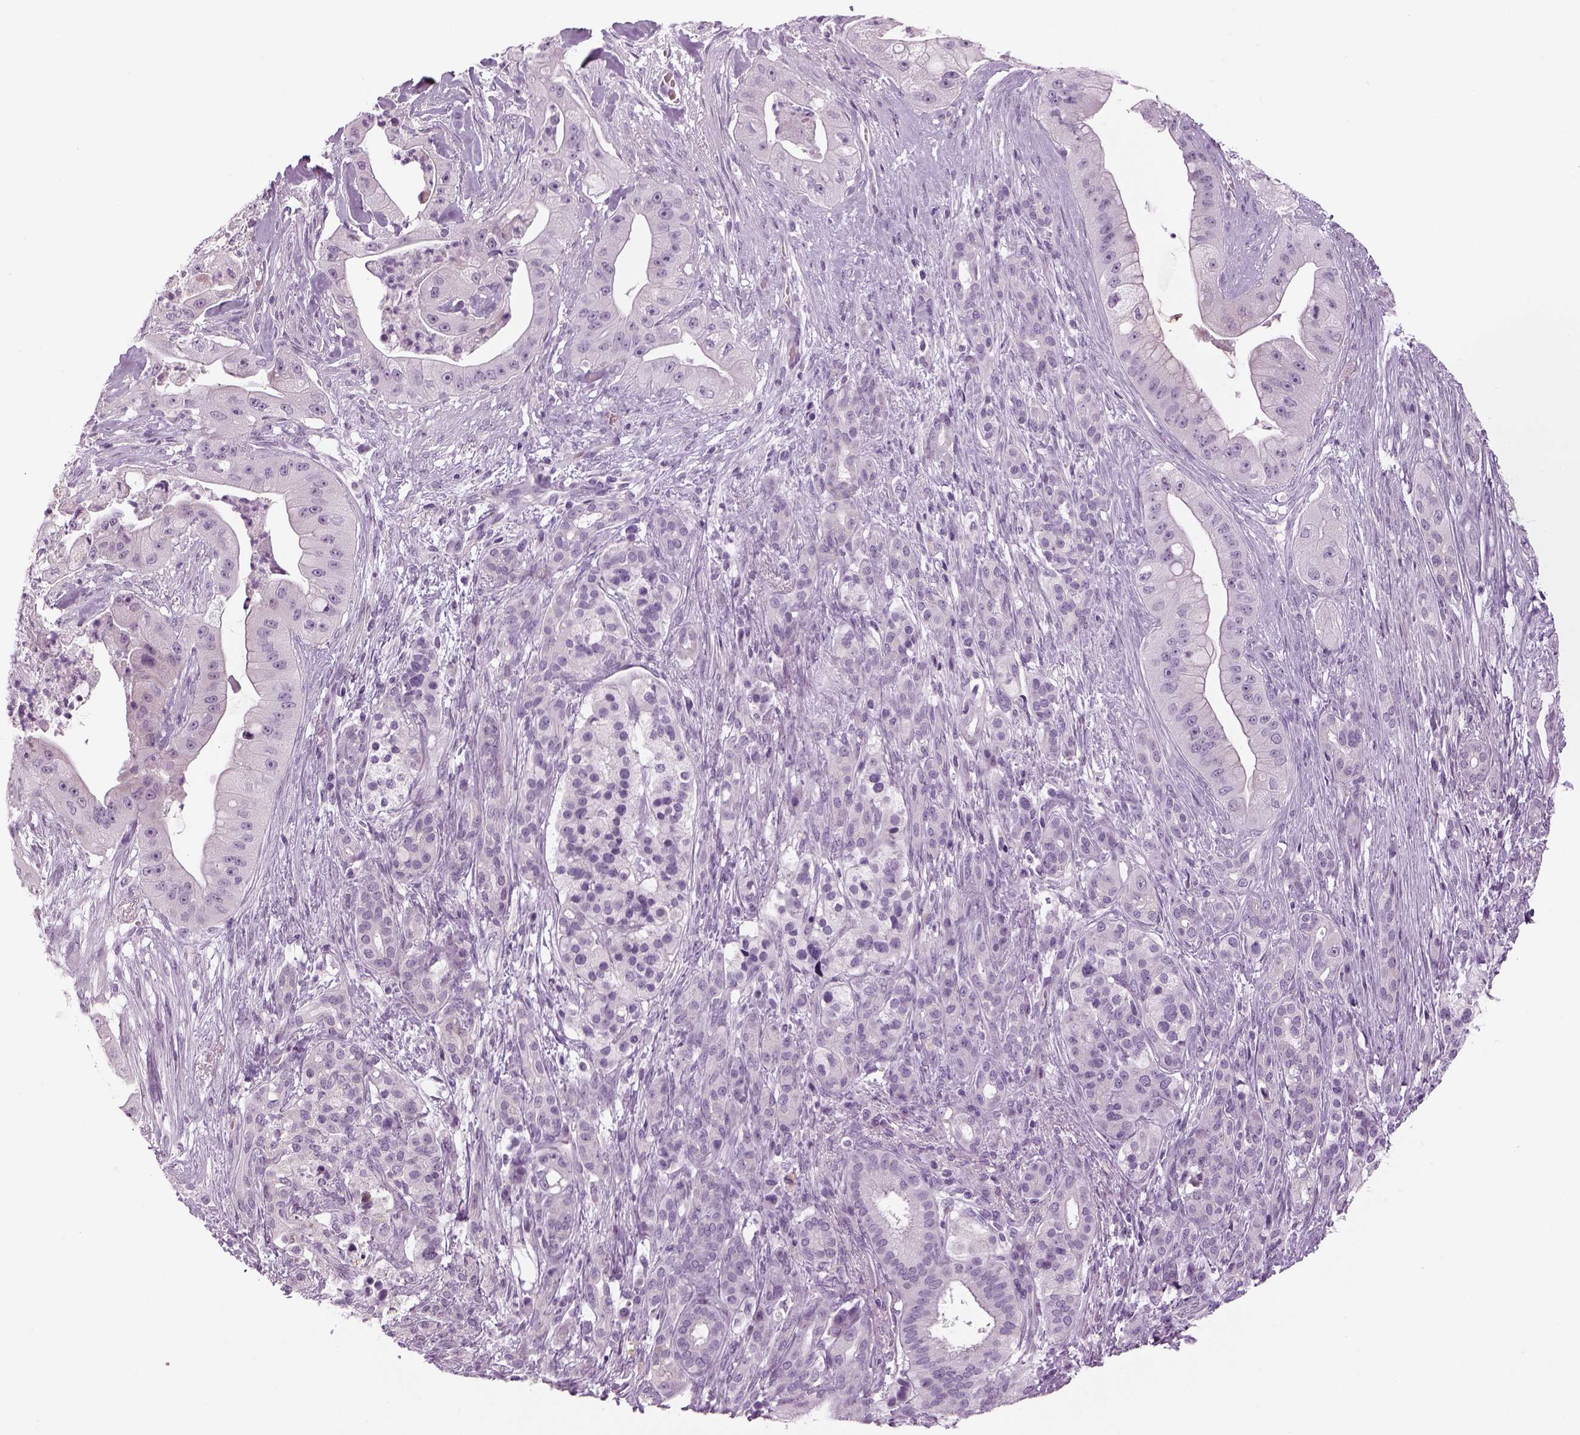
{"staining": {"intensity": "negative", "quantity": "none", "location": "none"}, "tissue": "pancreatic cancer", "cell_type": "Tumor cells", "image_type": "cancer", "snomed": [{"axis": "morphology", "description": "Normal tissue, NOS"}, {"axis": "morphology", "description": "Inflammation, NOS"}, {"axis": "morphology", "description": "Adenocarcinoma, NOS"}, {"axis": "topography", "description": "Pancreas"}], "caption": "This is an immunohistochemistry histopathology image of human pancreatic cancer. There is no positivity in tumor cells.", "gene": "LRRIQ3", "patient": {"sex": "male", "age": 57}}